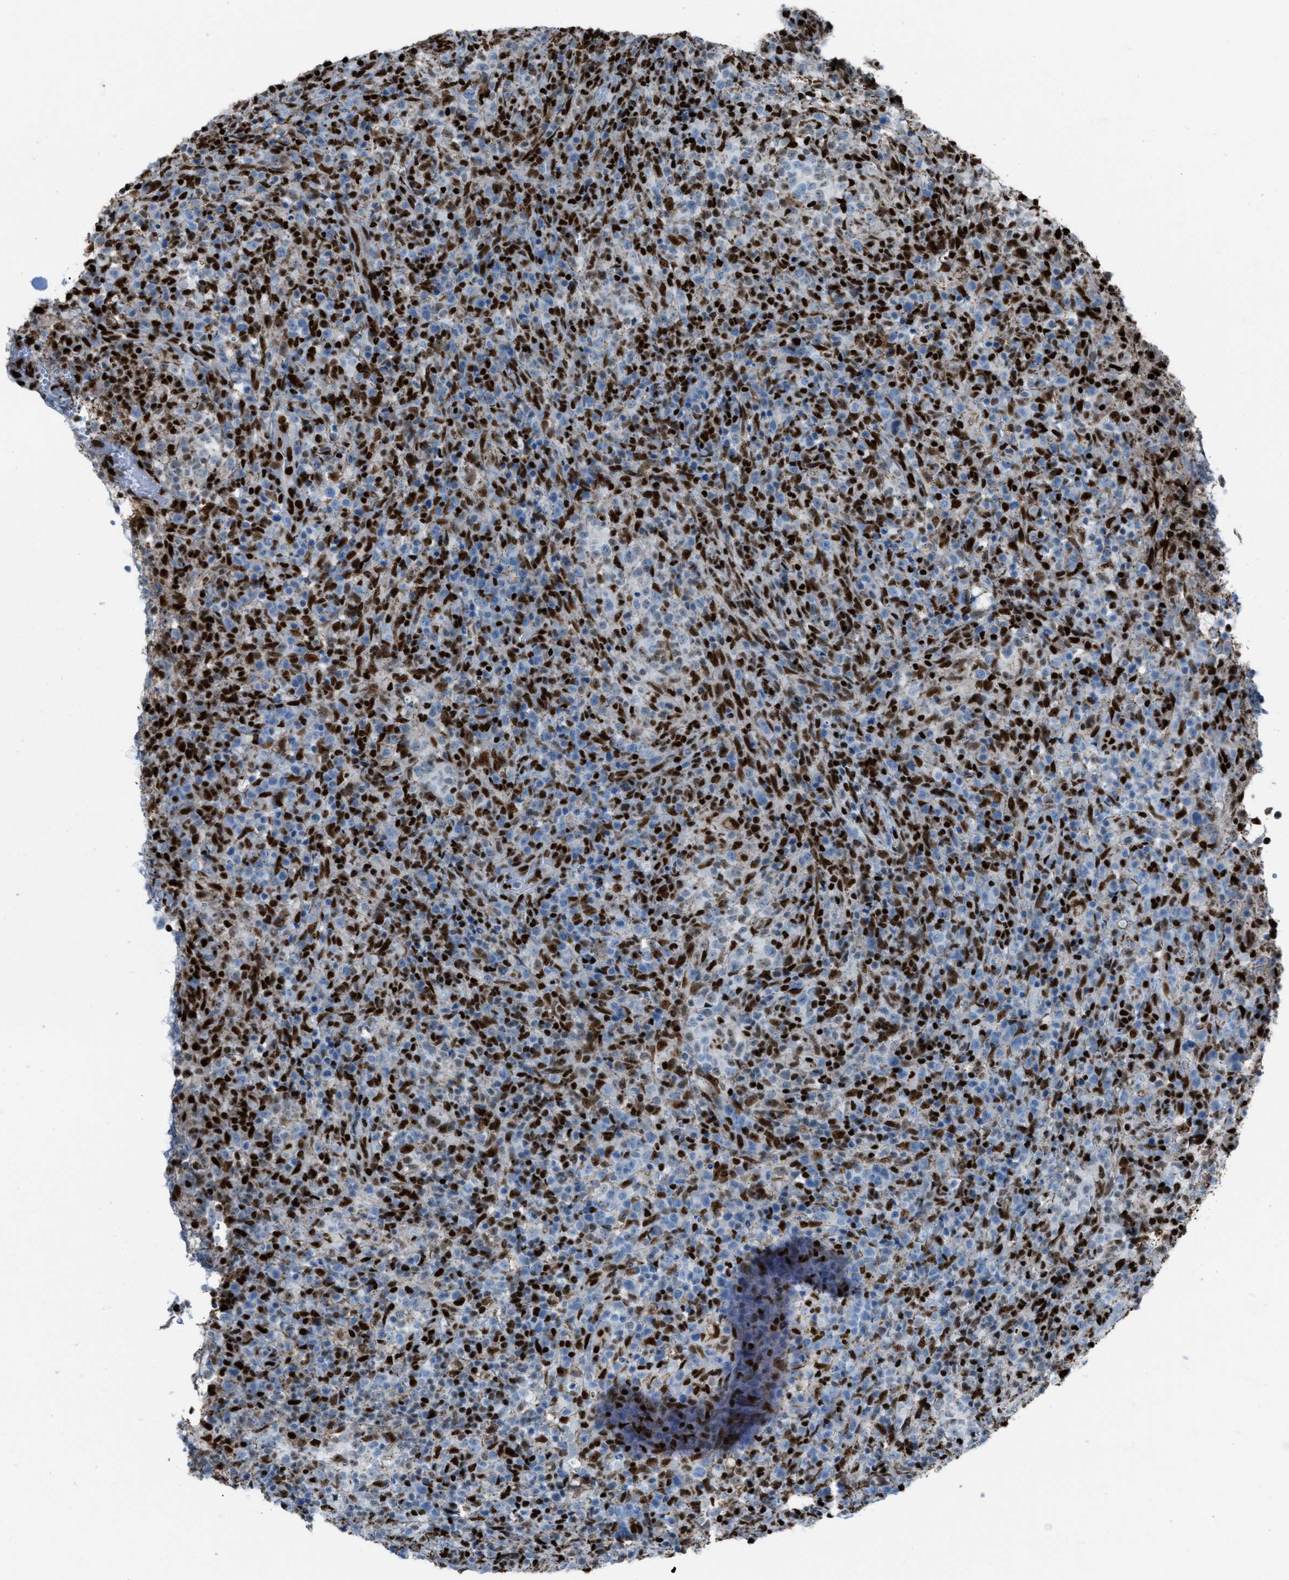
{"staining": {"intensity": "strong", "quantity": "<25%", "location": "nuclear"}, "tissue": "lymphoma", "cell_type": "Tumor cells", "image_type": "cancer", "snomed": [{"axis": "morphology", "description": "Malignant lymphoma, non-Hodgkin's type, High grade"}, {"axis": "topography", "description": "Lymph node"}], "caption": "Immunohistochemical staining of malignant lymphoma, non-Hodgkin's type (high-grade) reveals medium levels of strong nuclear expression in approximately <25% of tumor cells.", "gene": "SLFN5", "patient": {"sex": "female", "age": 76}}